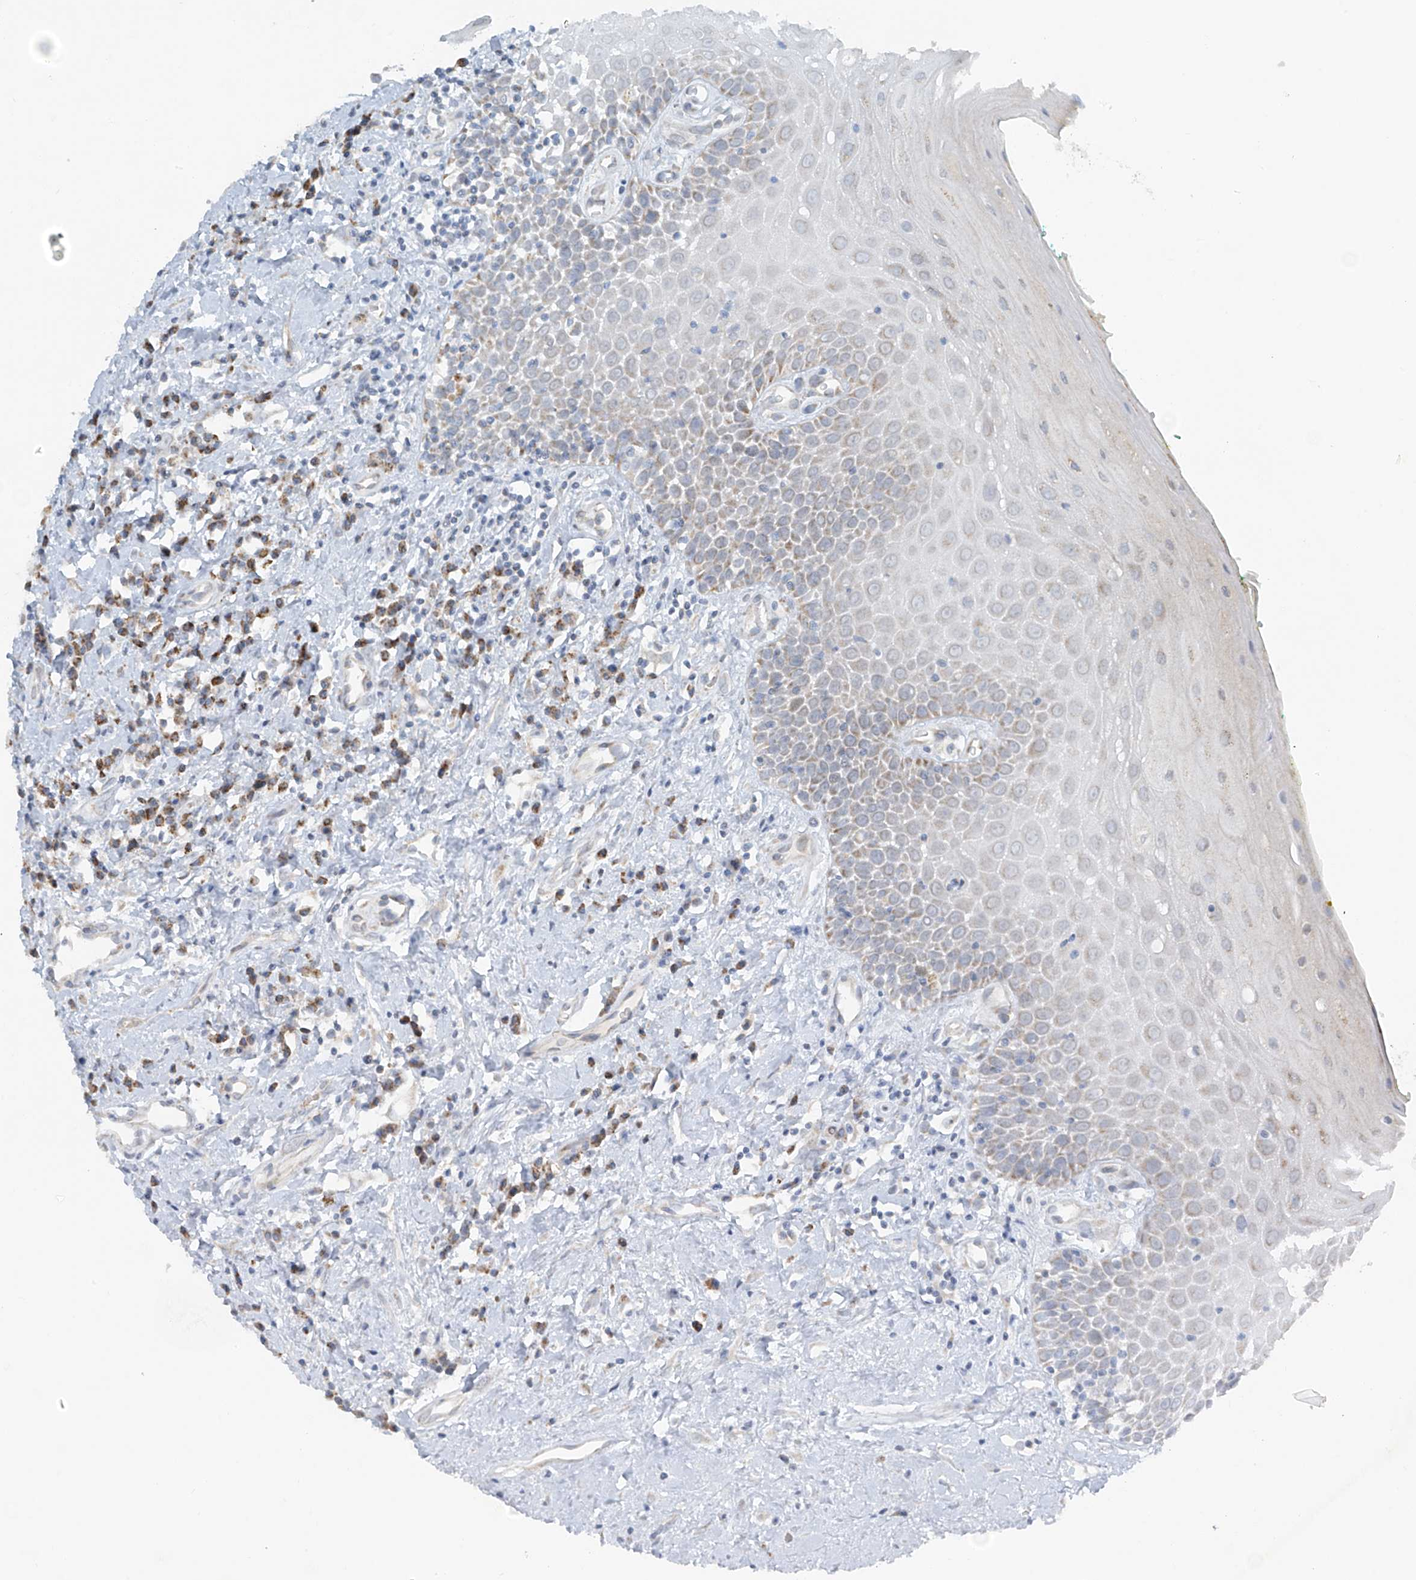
{"staining": {"intensity": "negative", "quantity": "none", "location": "none"}, "tissue": "oral mucosa", "cell_type": "Squamous epithelial cells", "image_type": "normal", "snomed": [{"axis": "morphology", "description": "Normal tissue, NOS"}, {"axis": "morphology", "description": "Squamous cell carcinoma, NOS"}, {"axis": "topography", "description": "Oral tissue"}, {"axis": "topography", "description": "Head-Neck"}], "caption": "The image shows no staining of squamous epithelial cells in normal oral mucosa. (DAB (3,3'-diaminobenzidine) IHC with hematoxylin counter stain).", "gene": "SMDT1", "patient": {"sex": "female", "age": 70}}